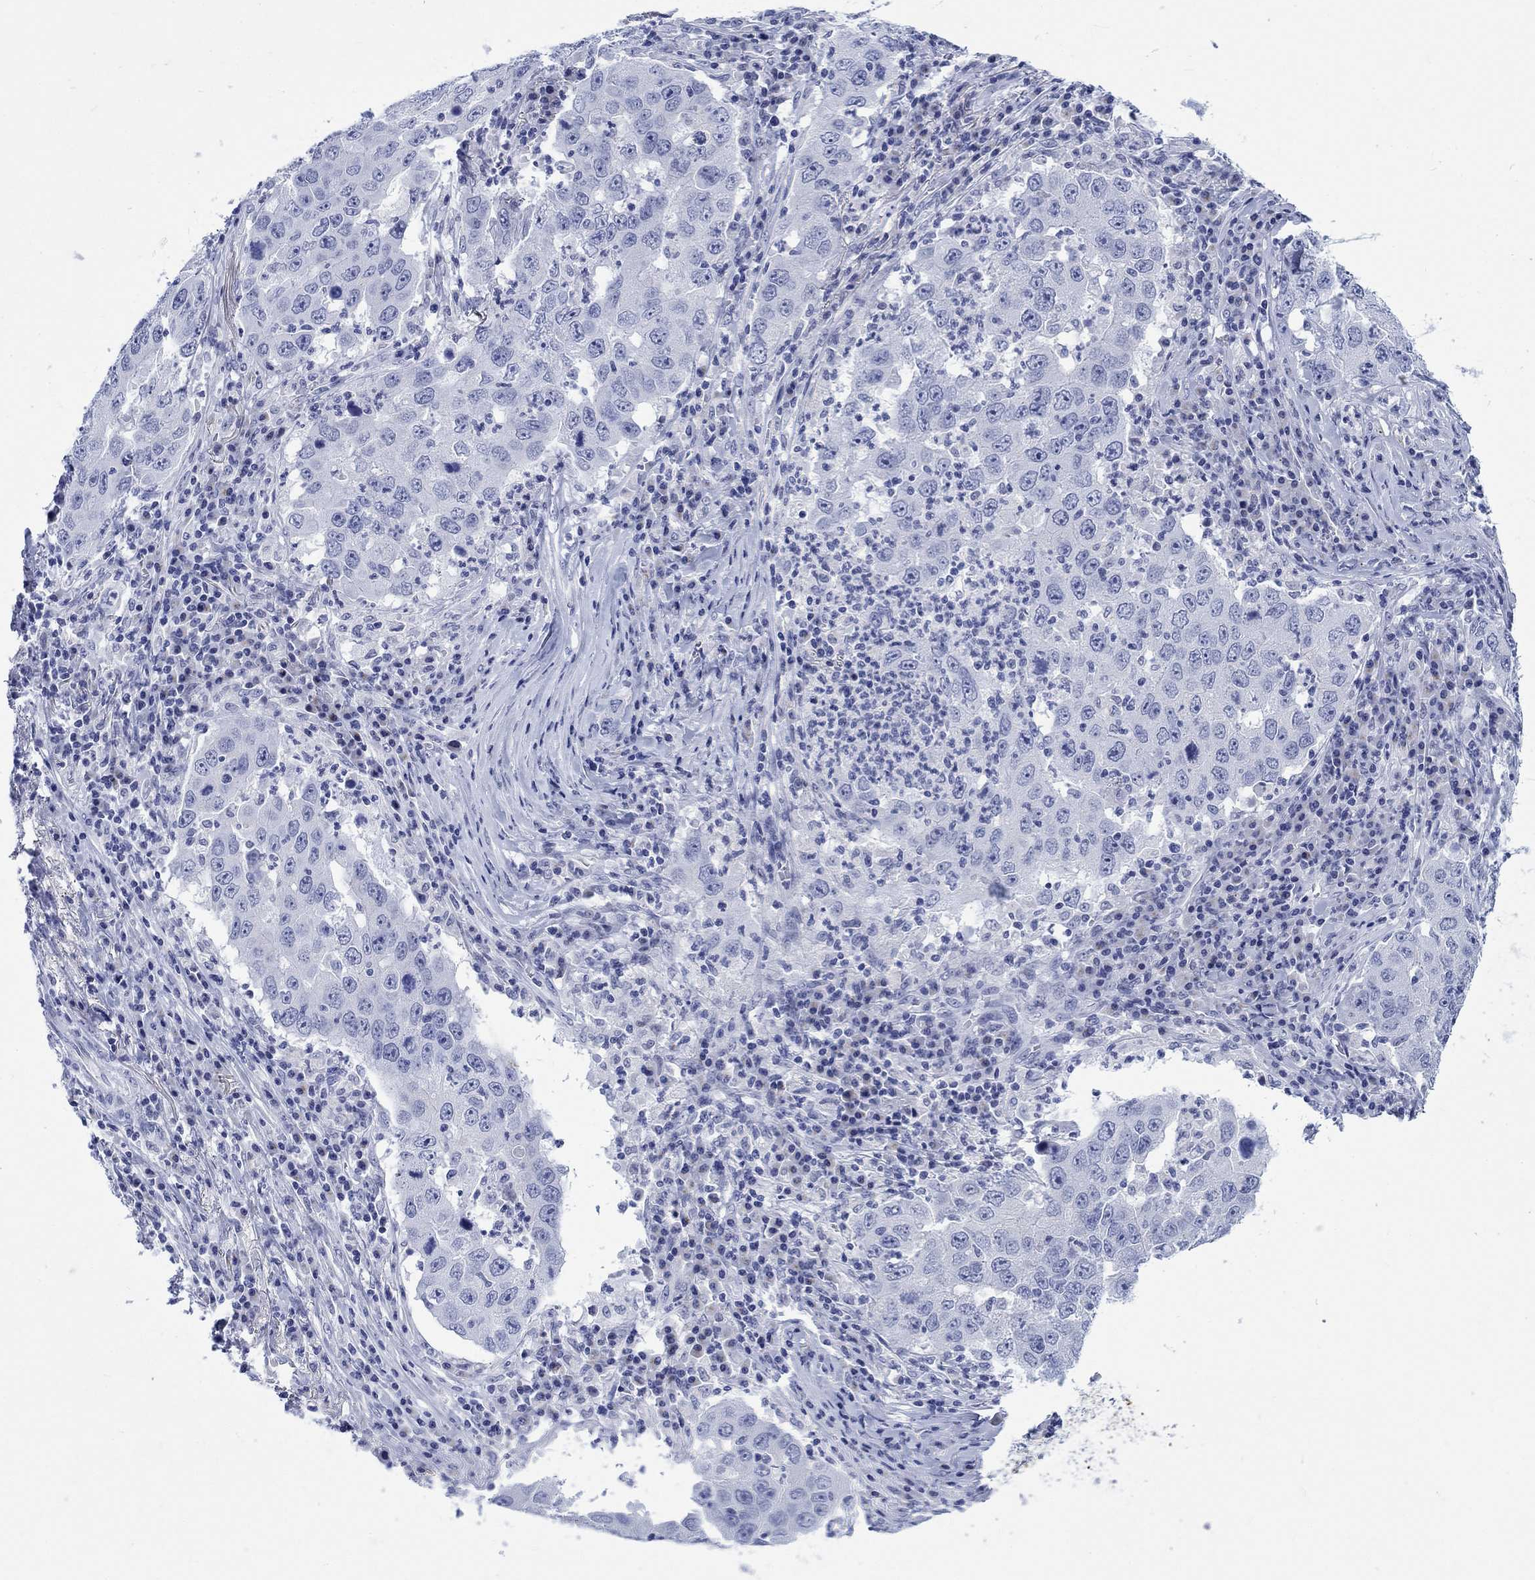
{"staining": {"intensity": "negative", "quantity": "none", "location": "none"}, "tissue": "lung cancer", "cell_type": "Tumor cells", "image_type": "cancer", "snomed": [{"axis": "morphology", "description": "Adenocarcinoma, NOS"}, {"axis": "topography", "description": "Lung"}], "caption": "An image of human lung adenocarcinoma is negative for staining in tumor cells.", "gene": "KRT76", "patient": {"sex": "male", "age": 73}}